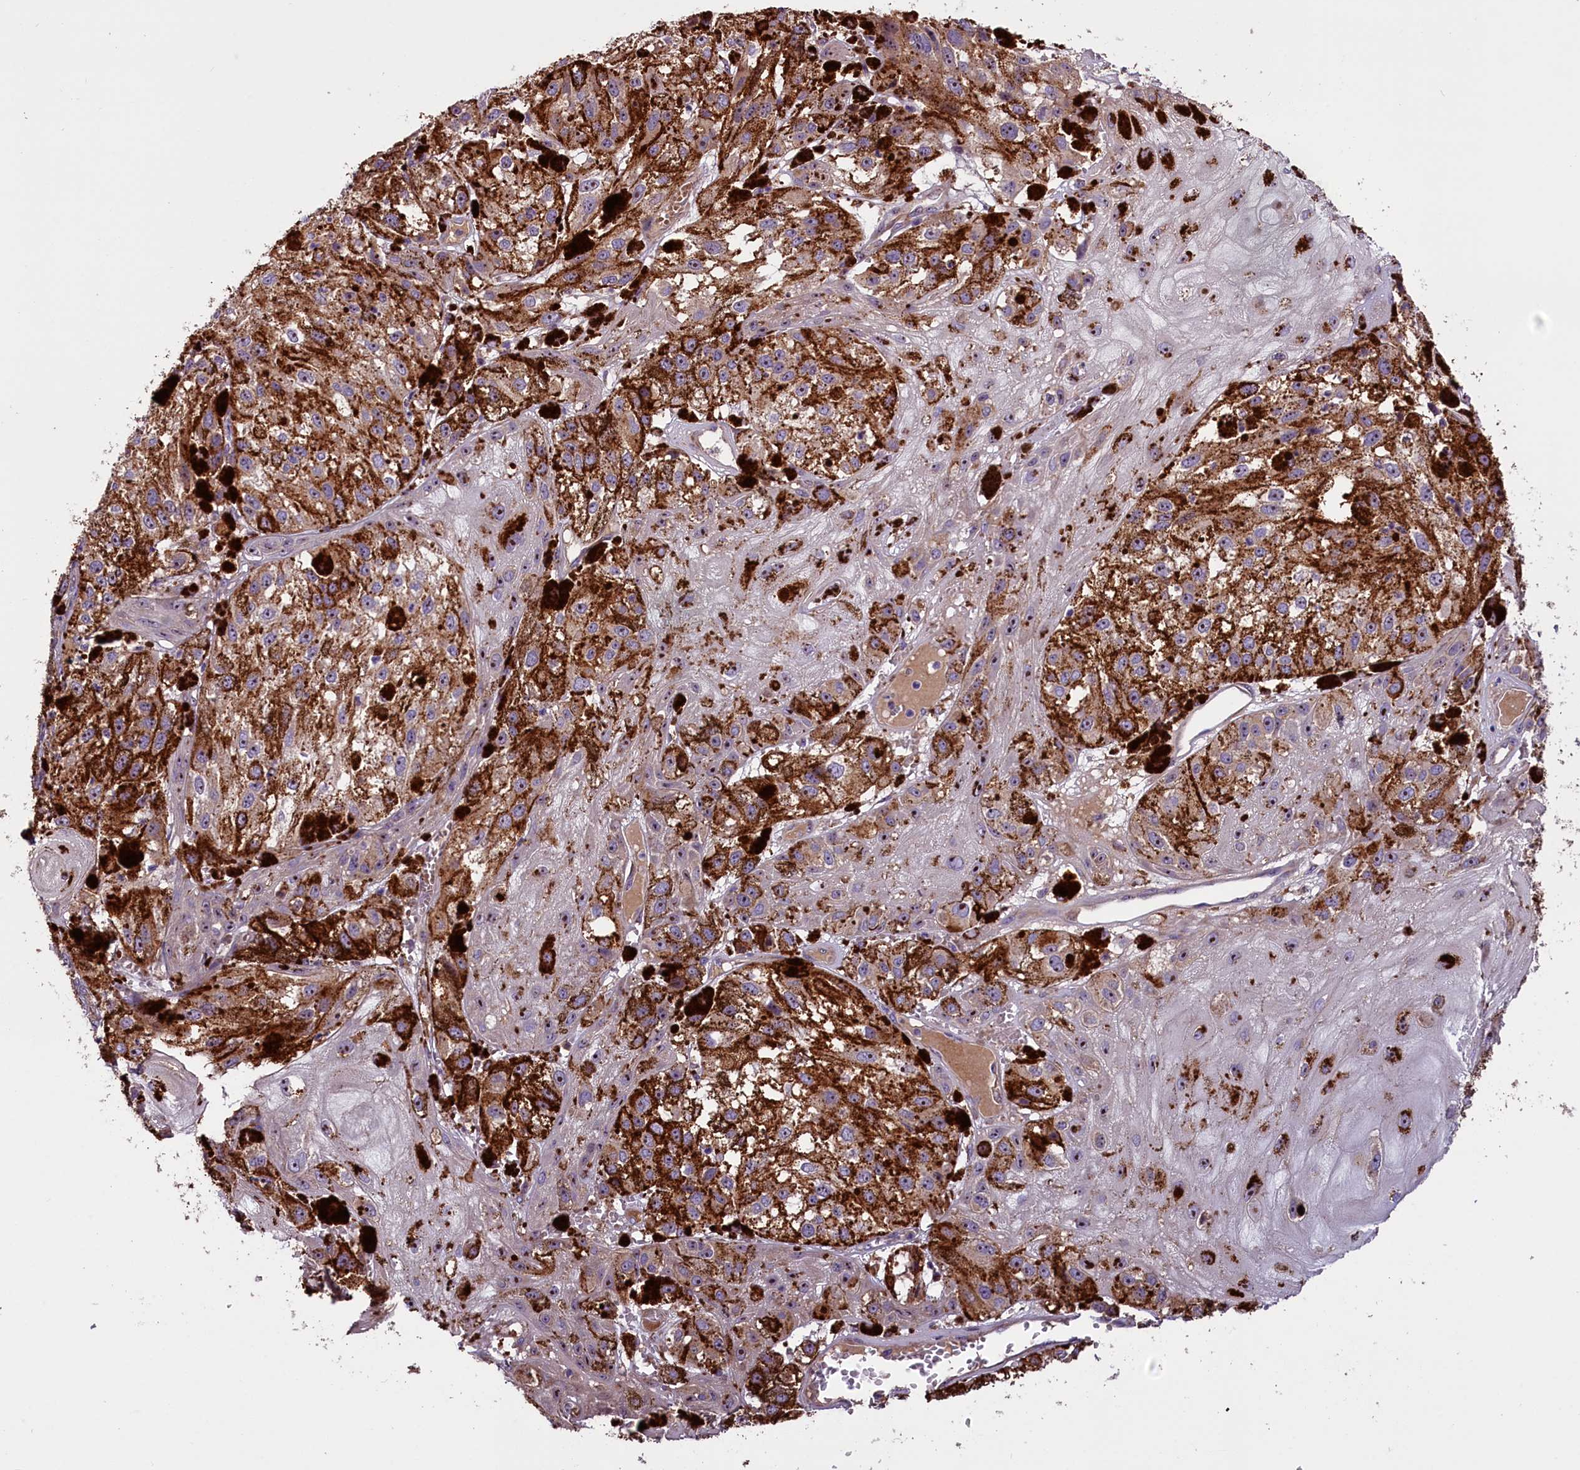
{"staining": {"intensity": "moderate", "quantity": ">75%", "location": "cytoplasmic/membranous"}, "tissue": "melanoma", "cell_type": "Tumor cells", "image_type": "cancer", "snomed": [{"axis": "morphology", "description": "Malignant melanoma, NOS"}, {"axis": "topography", "description": "Skin"}], "caption": "This histopathology image demonstrates IHC staining of malignant melanoma, with medium moderate cytoplasmic/membranous expression in approximately >75% of tumor cells.", "gene": "FRY", "patient": {"sex": "male", "age": 88}}